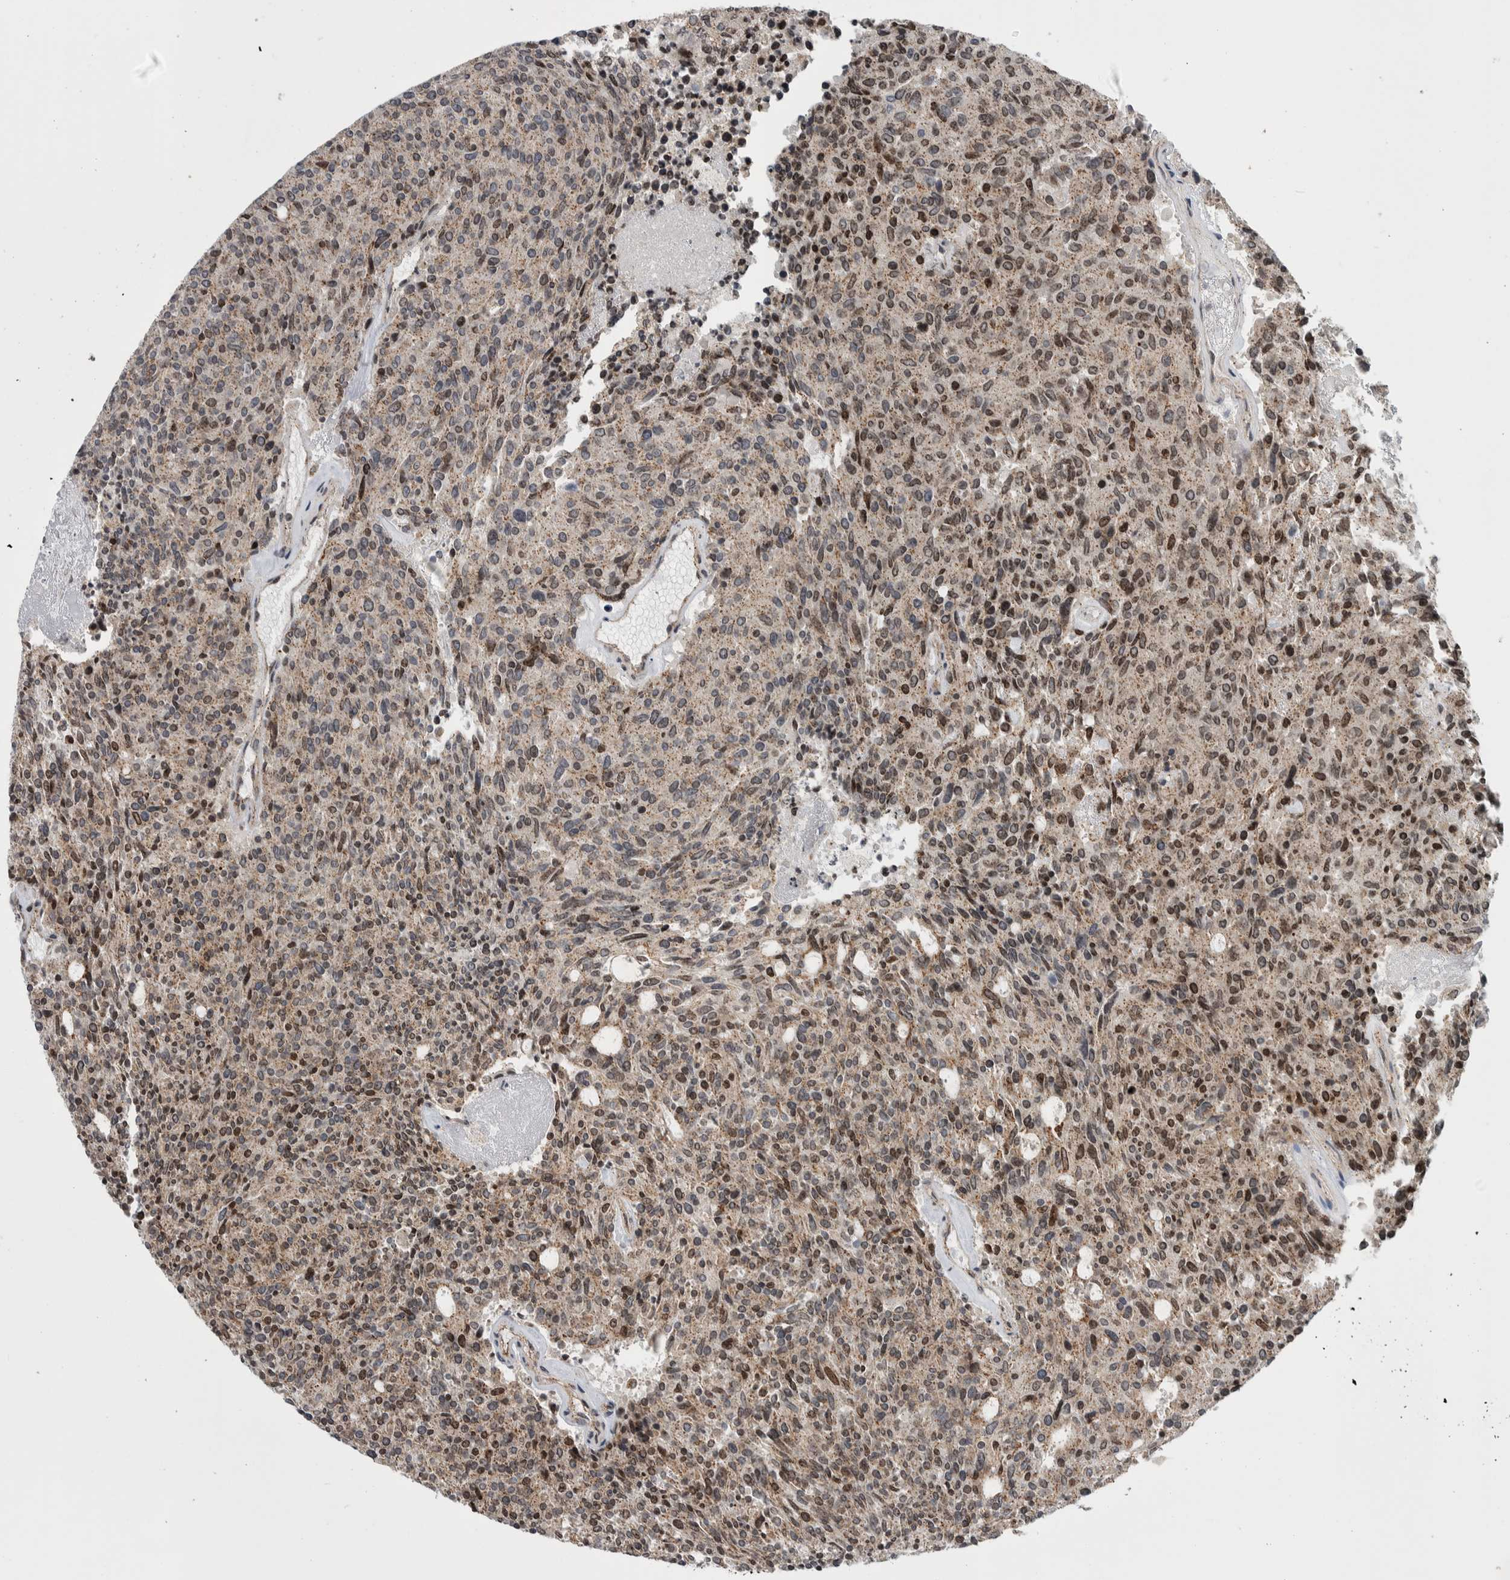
{"staining": {"intensity": "weak", "quantity": ">75%", "location": "cytoplasmic/membranous,nuclear"}, "tissue": "carcinoid", "cell_type": "Tumor cells", "image_type": "cancer", "snomed": [{"axis": "morphology", "description": "Carcinoid, malignant, NOS"}, {"axis": "topography", "description": "Pancreas"}], "caption": "An image showing weak cytoplasmic/membranous and nuclear staining in approximately >75% of tumor cells in carcinoid, as visualized by brown immunohistochemical staining.", "gene": "MSL1", "patient": {"sex": "female", "age": 54}}